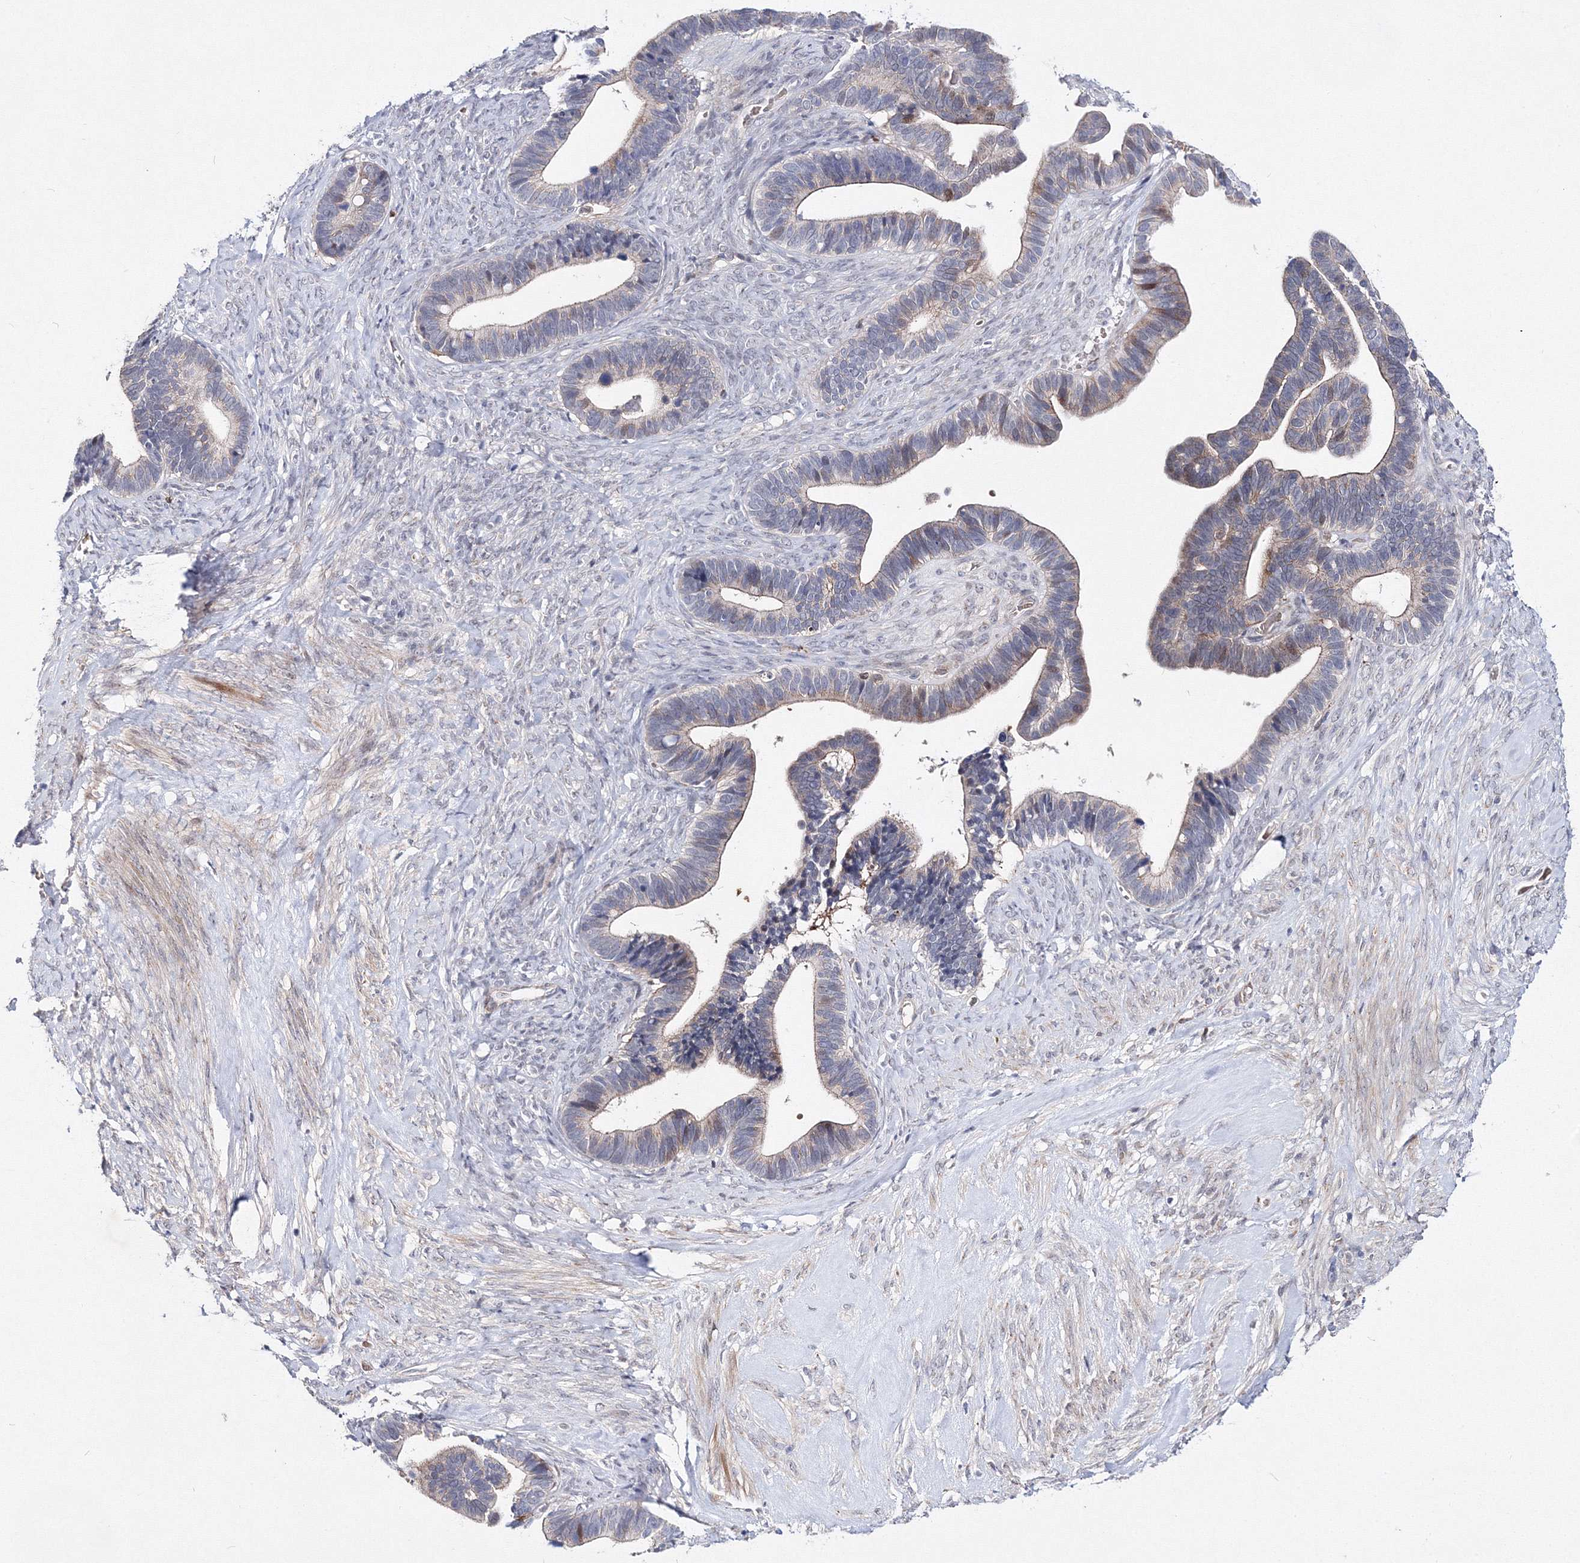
{"staining": {"intensity": "weak", "quantity": "25%-75%", "location": "cytoplasmic/membranous"}, "tissue": "ovarian cancer", "cell_type": "Tumor cells", "image_type": "cancer", "snomed": [{"axis": "morphology", "description": "Cystadenocarcinoma, serous, NOS"}, {"axis": "topography", "description": "Ovary"}], "caption": "Ovarian cancer tissue displays weak cytoplasmic/membranous positivity in about 25%-75% of tumor cells, visualized by immunohistochemistry. (Stains: DAB in brown, nuclei in blue, Microscopy: brightfield microscopy at high magnification).", "gene": "C11orf52", "patient": {"sex": "female", "age": 56}}